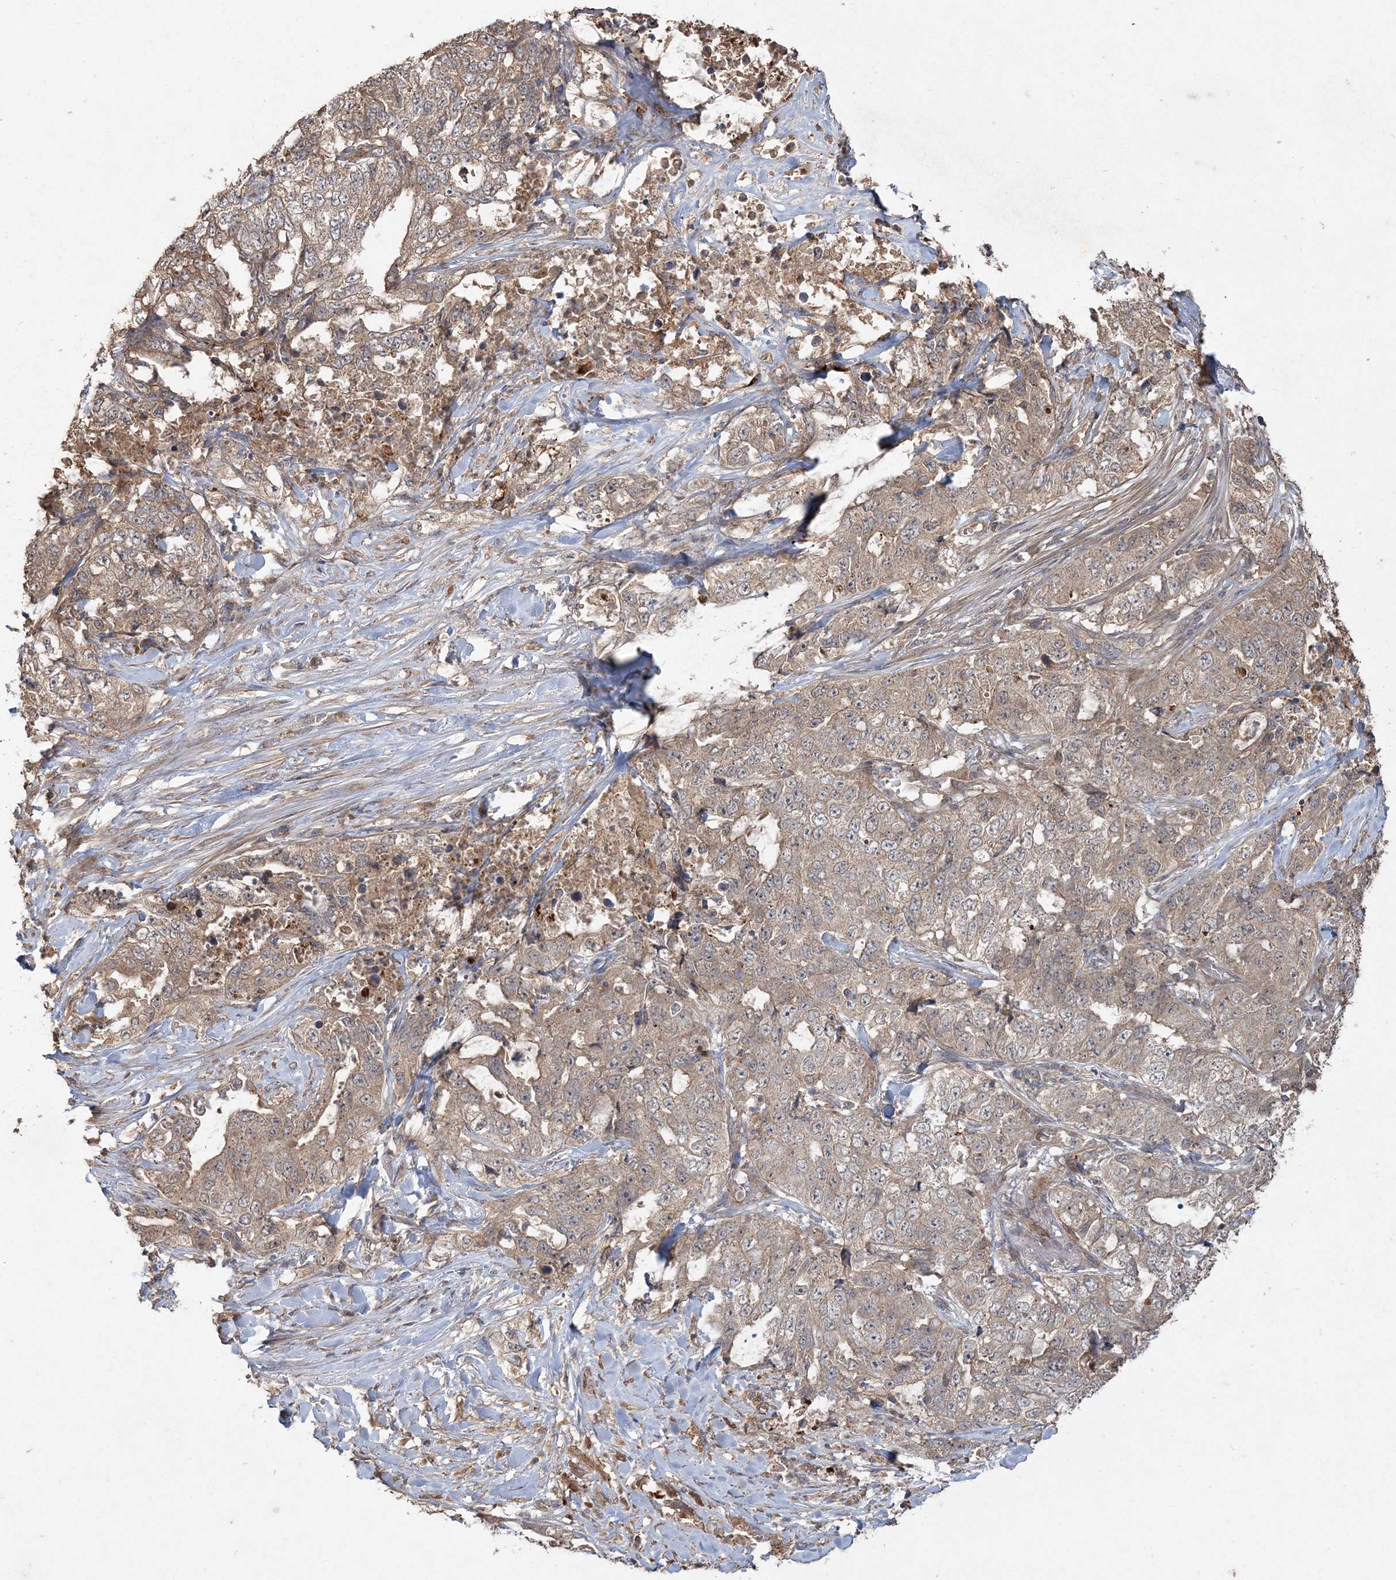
{"staining": {"intensity": "weak", "quantity": ">75%", "location": "cytoplasmic/membranous"}, "tissue": "lung cancer", "cell_type": "Tumor cells", "image_type": "cancer", "snomed": [{"axis": "morphology", "description": "Adenocarcinoma, NOS"}, {"axis": "topography", "description": "Lung"}], "caption": "High-magnification brightfield microscopy of lung adenocarcinoma stained with DAB (3,3'-diaminobenzidine) (brown) and counterstained with hematoxylin (blue). tumor cells exhibit weak cytoplasmic/membranous positivity is identified in approximately>75% of cells.", "gene": "SPRY1", "patient": {"sex": "female", "age": 51}}